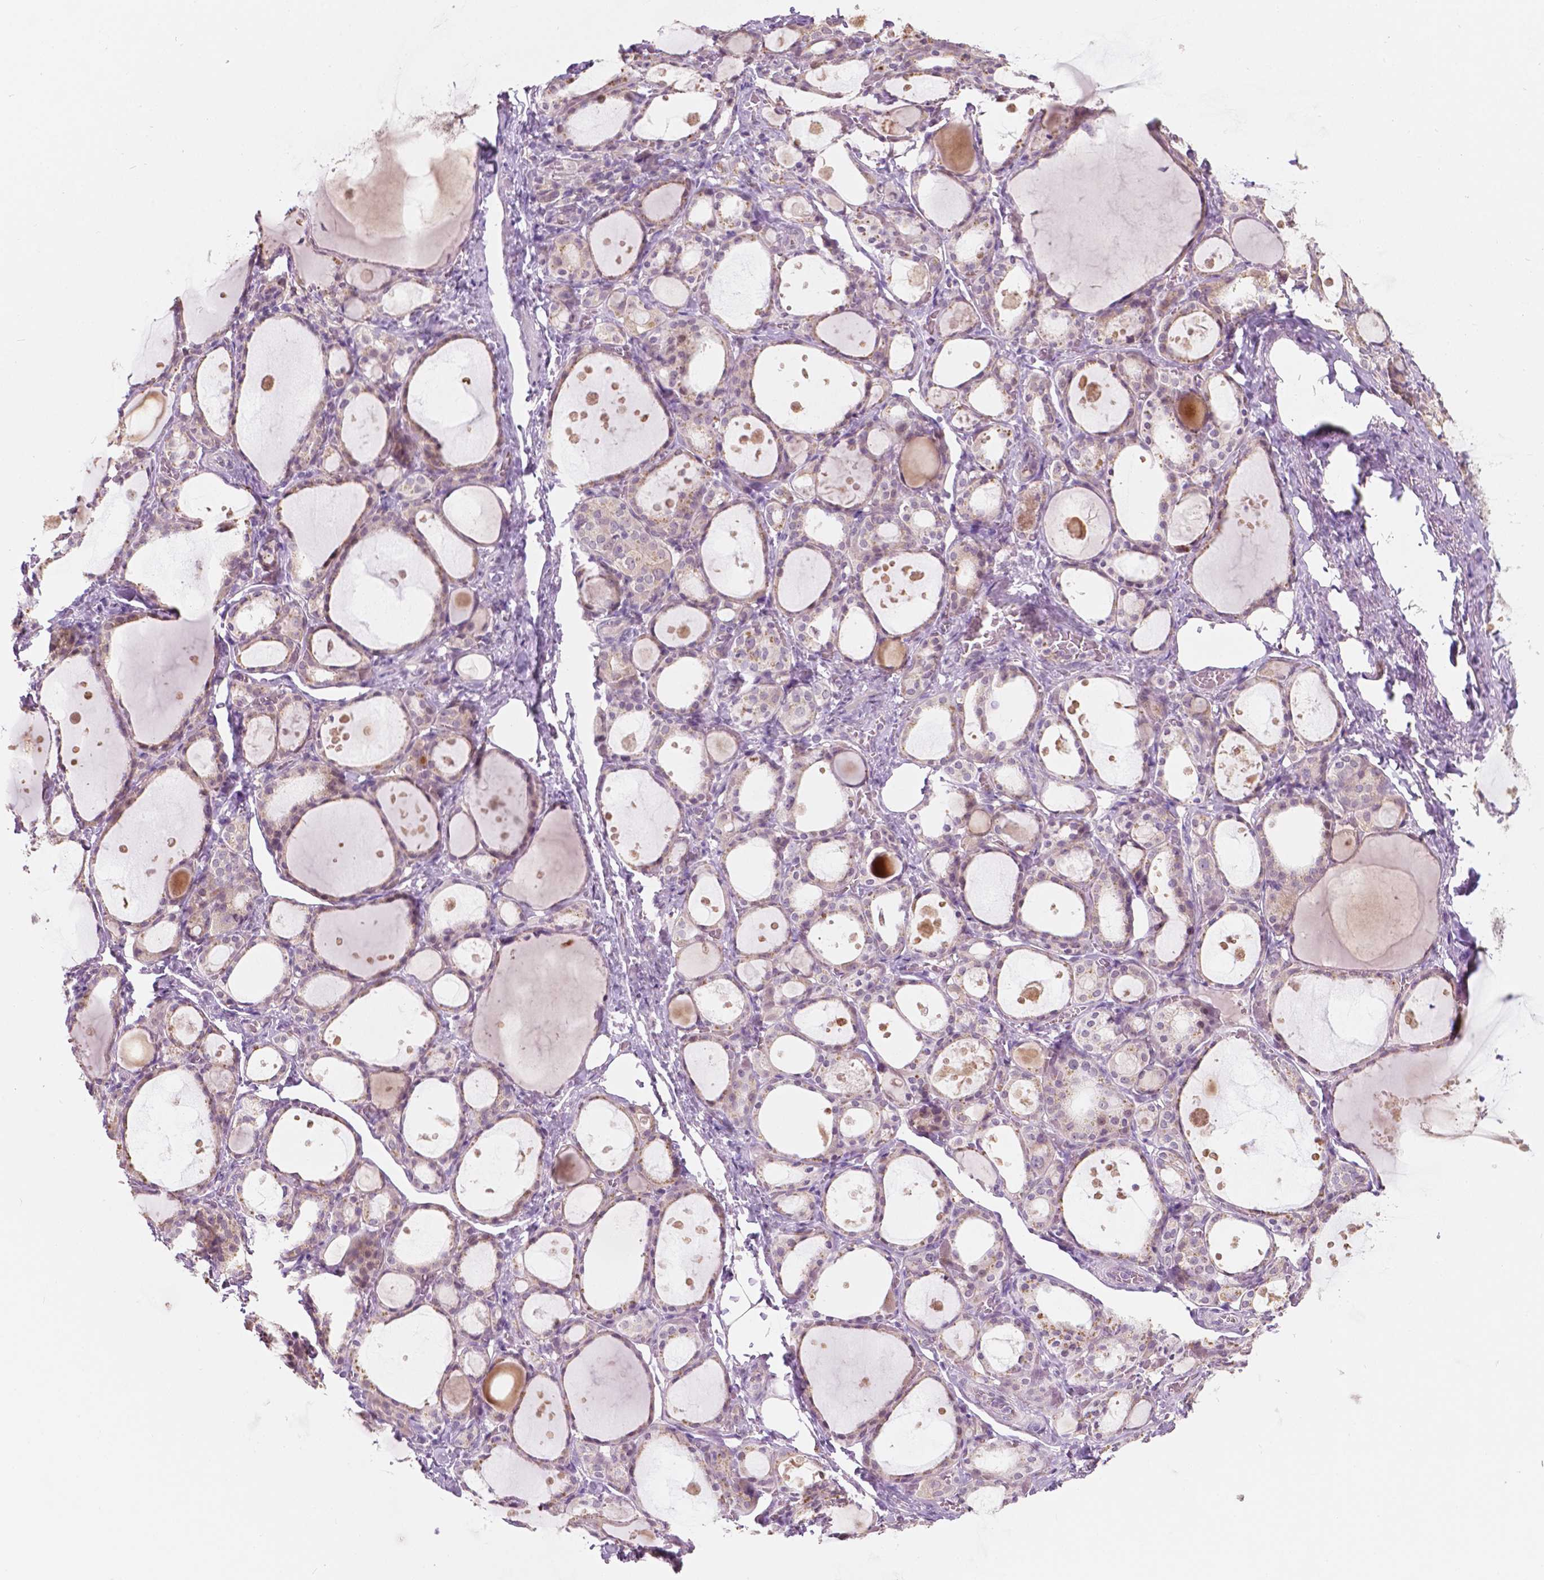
{"staining": {"intensity": "weak", "quantity": "25%-75%", "location": "cytoplasmic/membranous"}, "tissue": "thyroid gland", "cell_type": "Glandular cells", "image_type": "normal", "snomed": [{"axis": "morphology", "description": "Normal tissue, NOS"}, {"axis": "topography", "description": "Thyroid gland"}], "caption": "Thyroid gland stained for a protein (brown) shows weak cytoplasmic/membranous positive positivity in about 25%-75% of glandular cells.", "gene": "TM6SF2", "patient": {"sex": "male", "age": 68}}